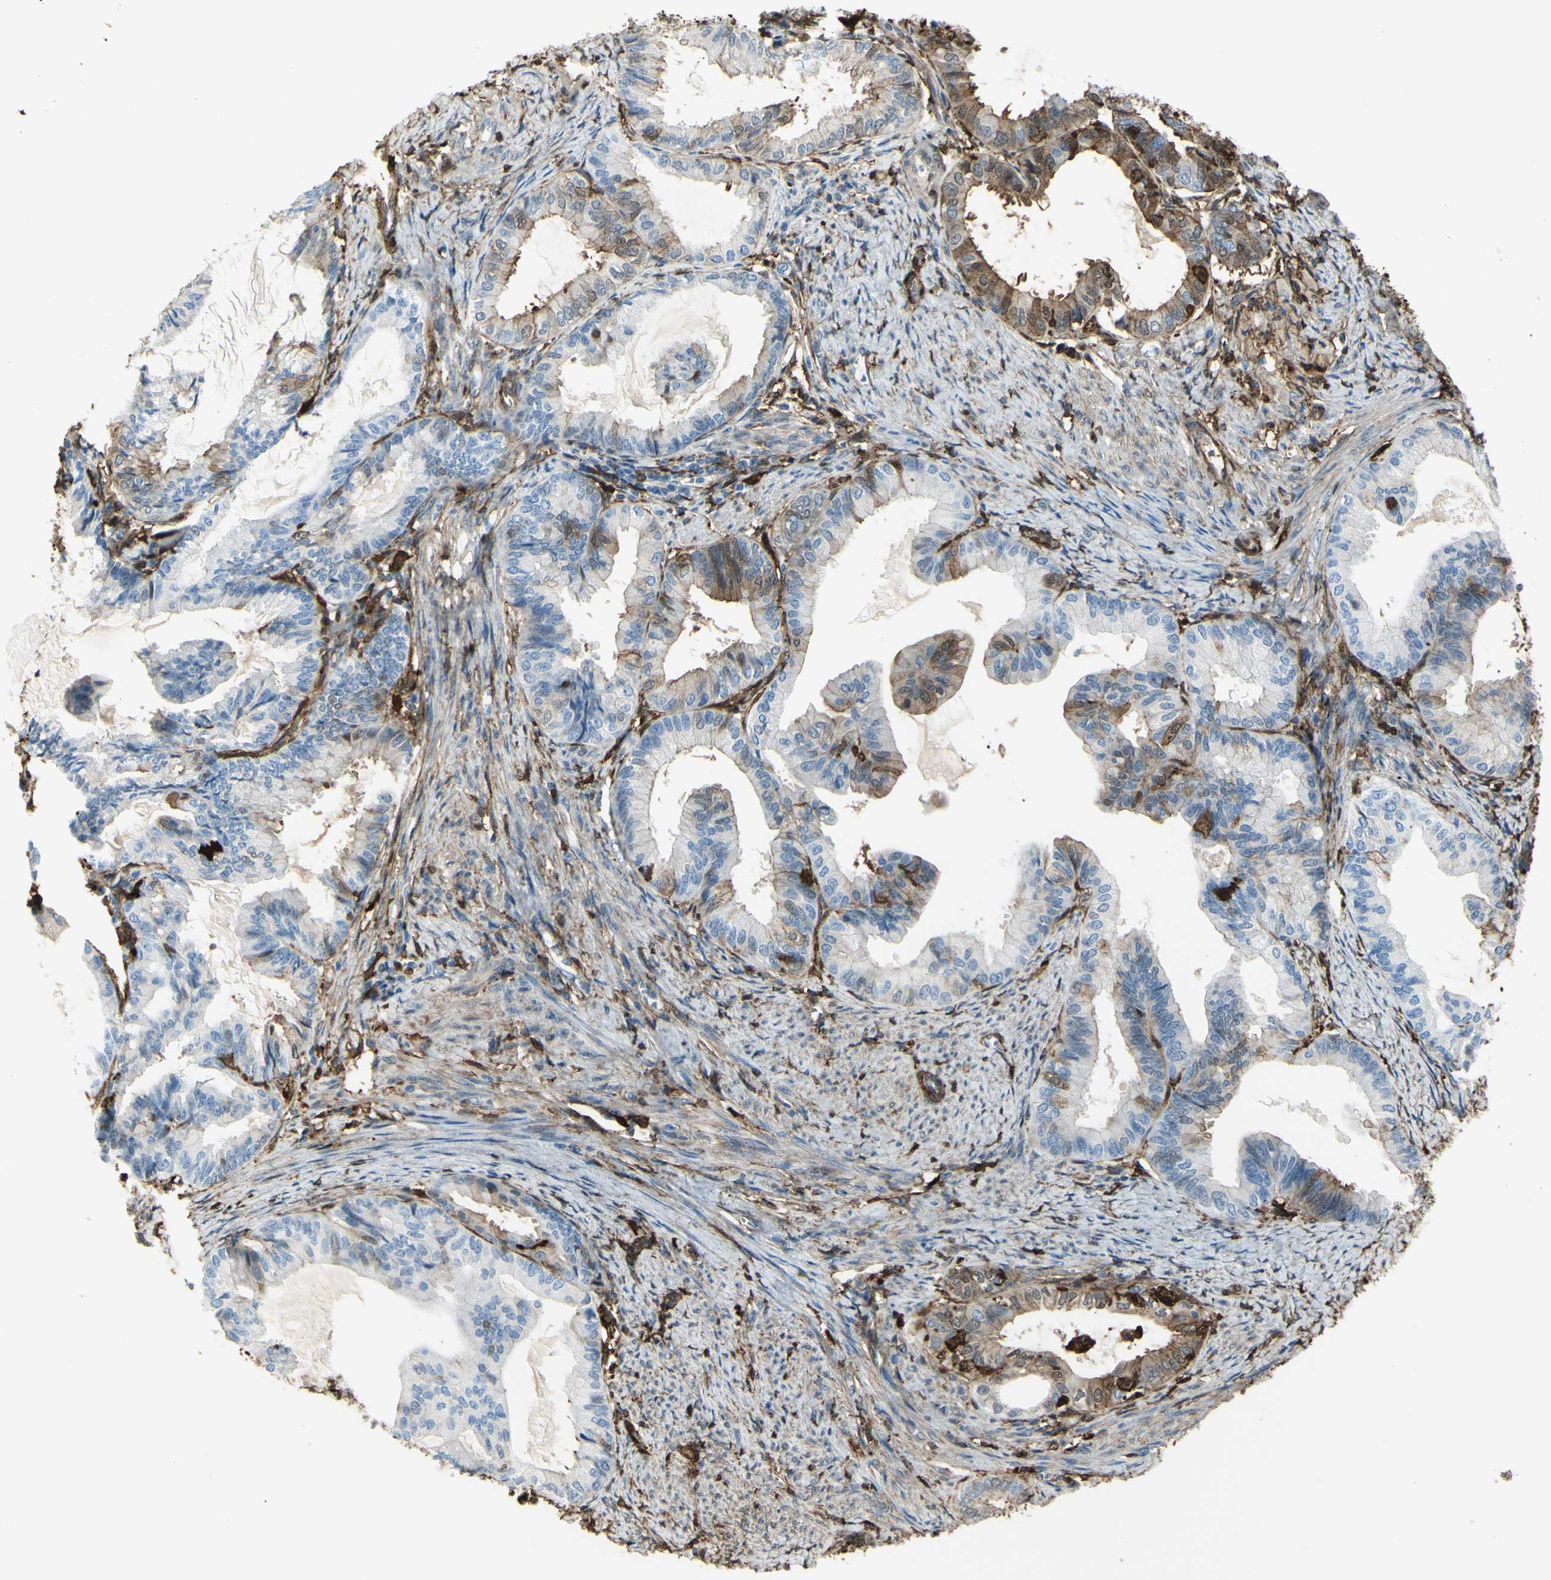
{"staining": {"intensity": "weak", "quantity": "25%-75%", "location": "cytoplasmic/membranous"}, "tissue": "endometrial cancer", "cell_type": "Tumor cells", "image_type": "cancer", "snomed": [{"axis": "morphology", "description": "Adenocarcinoma, NOS"}, {"axis": "topography", "description": "Endometrium"}], "caption": "Protein staining of endometrial cancer tissue displays weak cytoplasmic/membranous staining in approximately 25%-75% of tumor cells.", "gene": "GSN", "patient": {"sex": "female", "age": 86}}